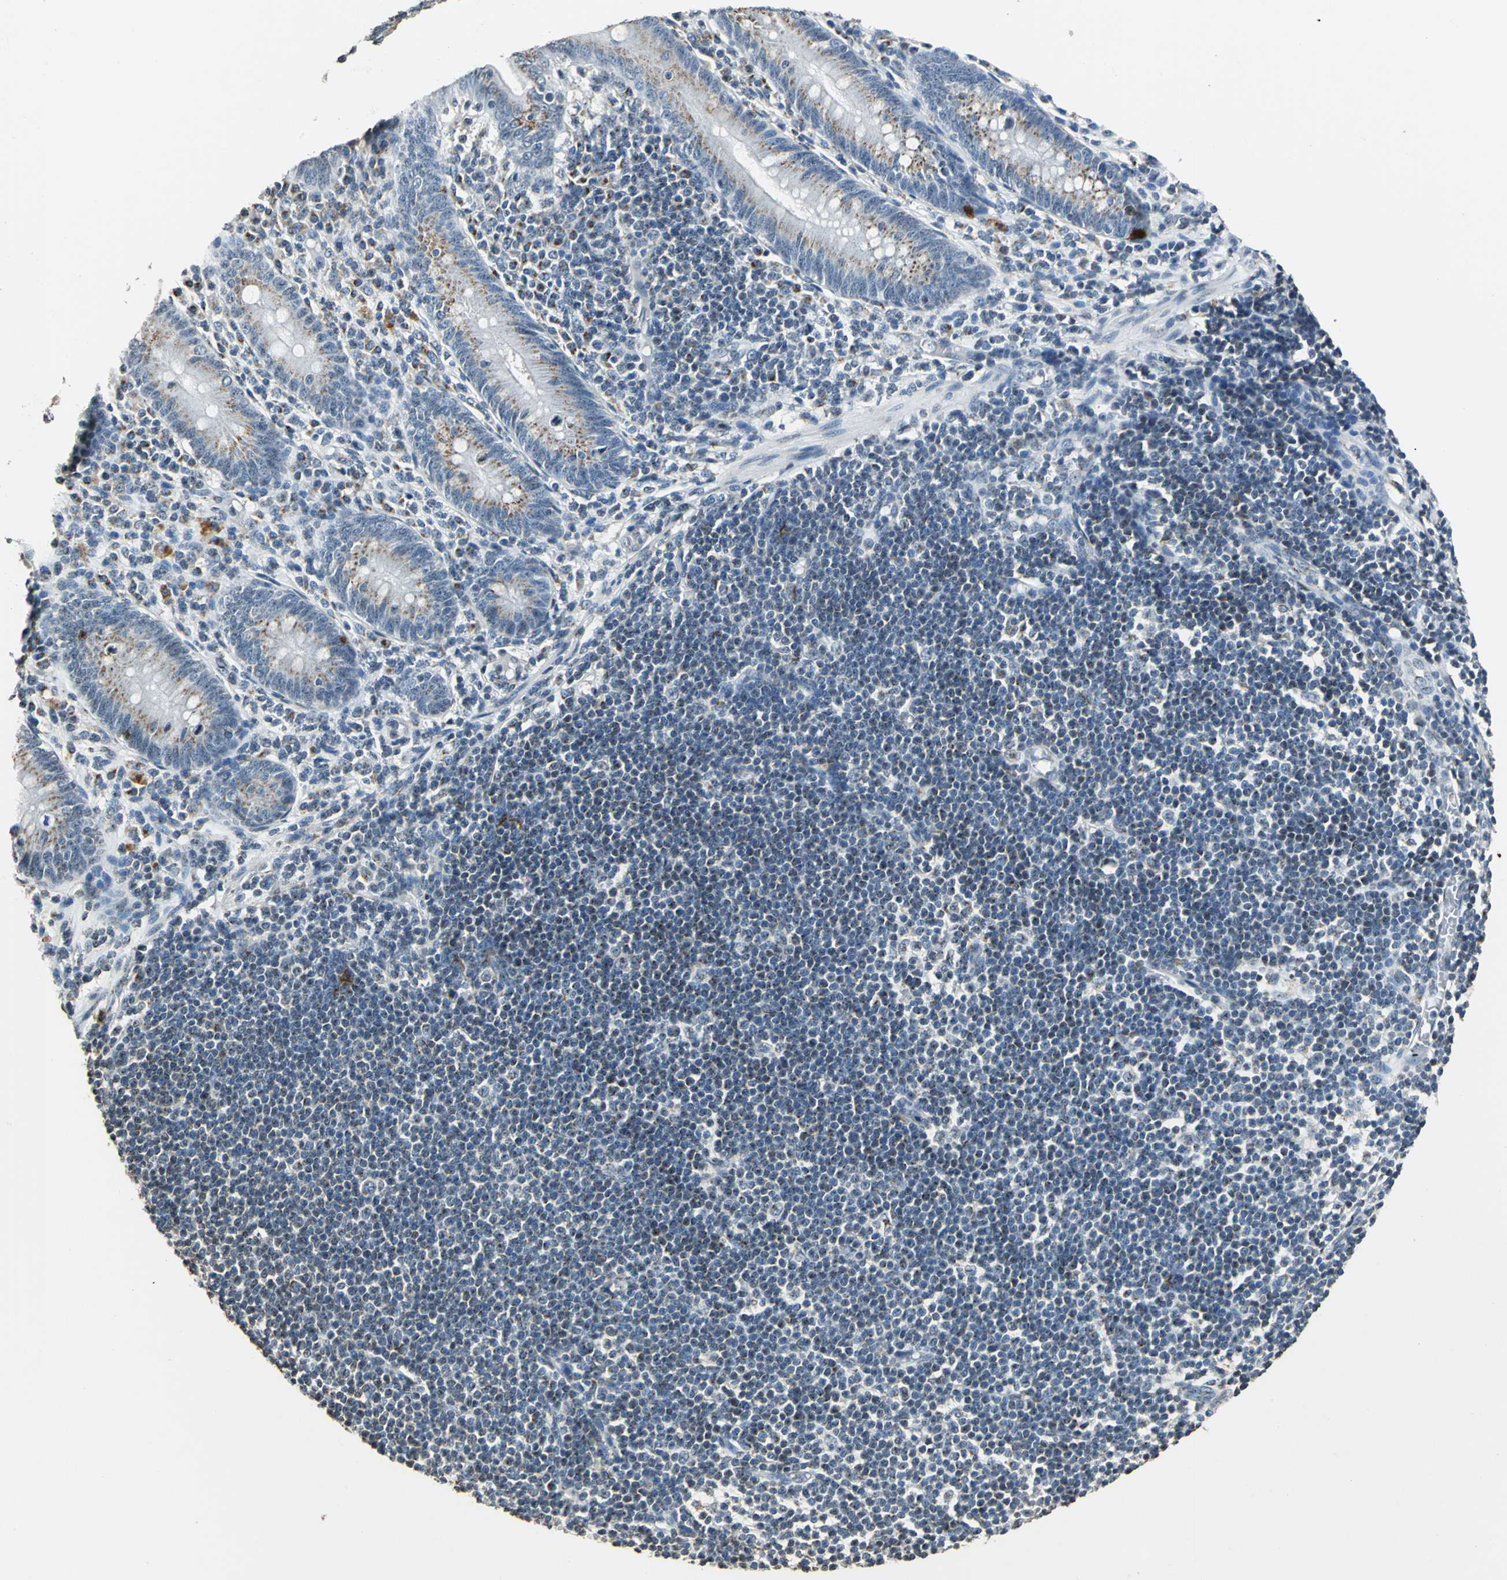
{"staining": {"intensity": "weak", "quantity": "25%-75%", "location": "cytoplasmic/membranous"}, "tissue": "appendix", "cell_type": "Glandular cells", "image_type": "normal", "snomed": [{"axis": "morphology", "description": "Normal tissue, NOS"}, {"axis": "morphology", "description": "Inflammation, NOS"}, {"axis": "topography", "description": "Appendix"}], "caption": "Protein staining by immunohistochemistry shows weak cytoplasmic/membranous positivity in about 25%-75% of glandular cells in unremarkable appendix.", "gene": "TMEM115", "patient": {"sex": "male", "age": 46}}